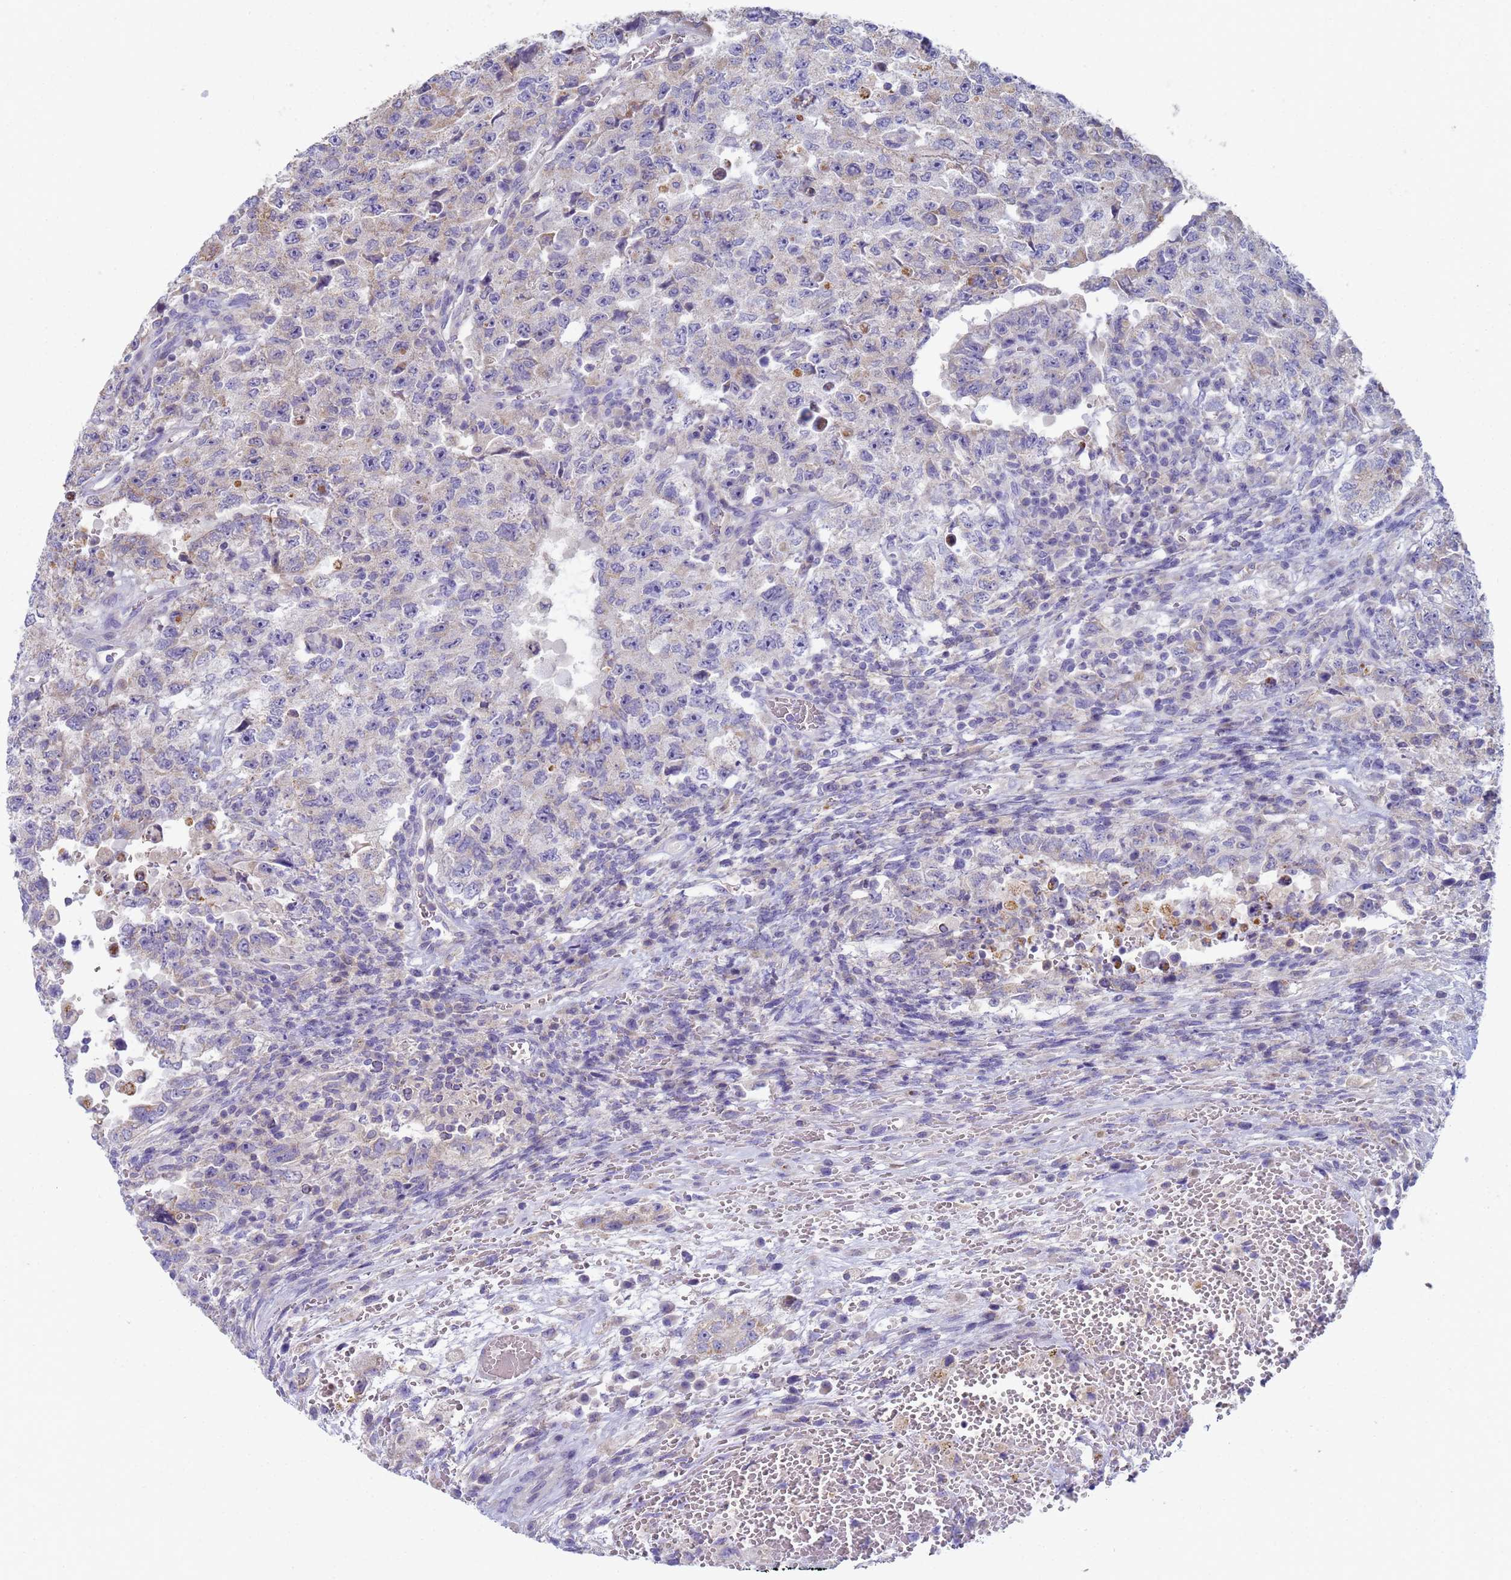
{"staining": {"intensity": "negative", "quantity": "none", "location": "none"}, "tissue": "testis cancer", "cell_type": "Tumor cells", "image_type": "cancer", "snomed": [{"axis": "morphology", "description": "Carcinoma, Embryonal, NOS"}, {"axis": "topography", "description": "Testis"}], "caption": "High power microscopy micrograph of an IHC micrograph of testis cancer (embryonal carcinoma), revealing no significant staining in tumor cells.", "gene": "CR1", "patient": {"sex": "male", "age": 26}}